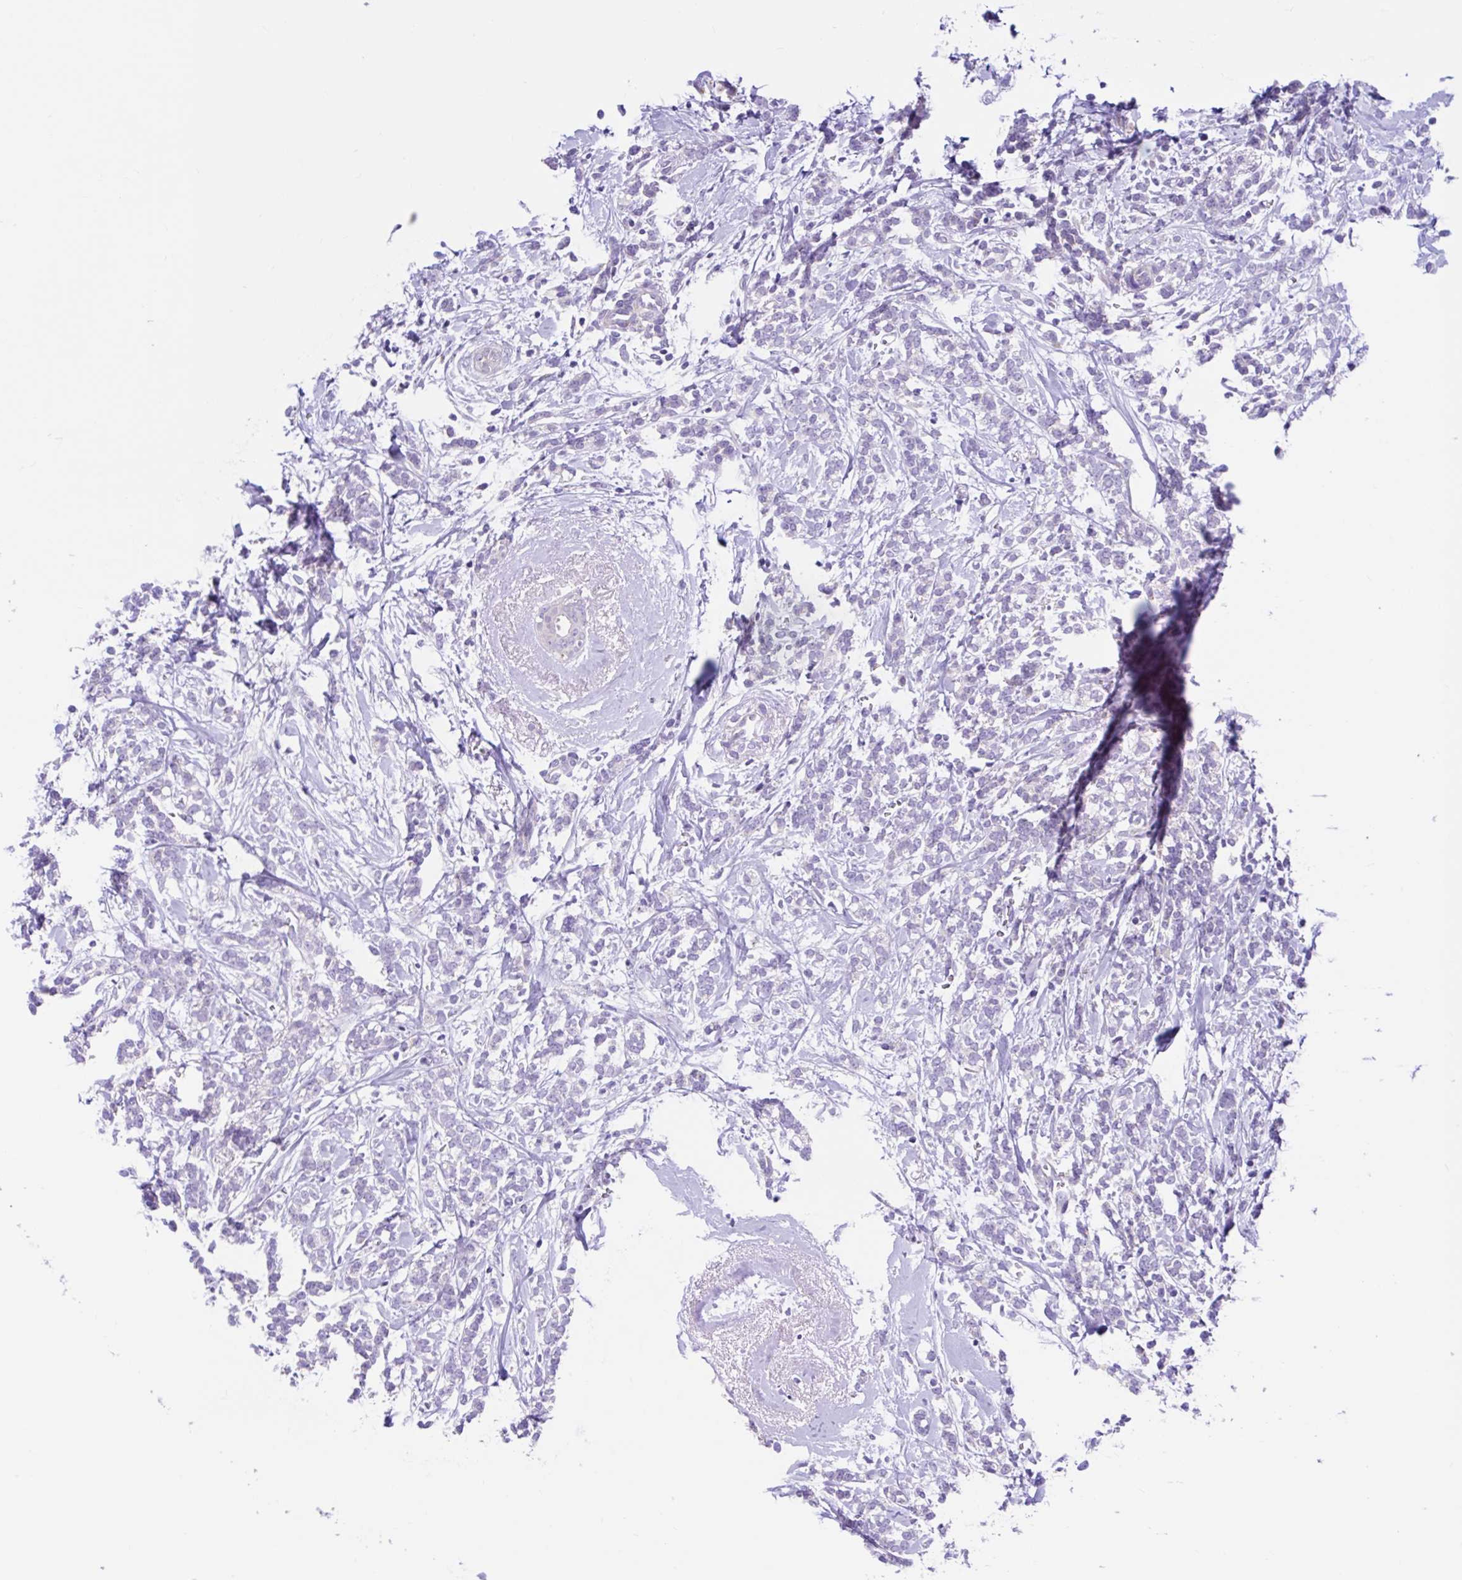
{"staining": {"intensity": "negative", "quantity": "none", "location": "none"}, "tissue": "breast cancer", "cell_type": "Tumor cells", "image_type": "cancer", "snomed": [{"axis": "morphology", "description": "Lobular carcinoma"}, {"axis": "topography", "description": "Breast"}], "caption": "Immunohistochemical staining of breast lobular carcinoma demonstrates no significant positivity in tumor cells.", "gene": "NDUFS2", "patient": {"sex": "female", "age": 59}}